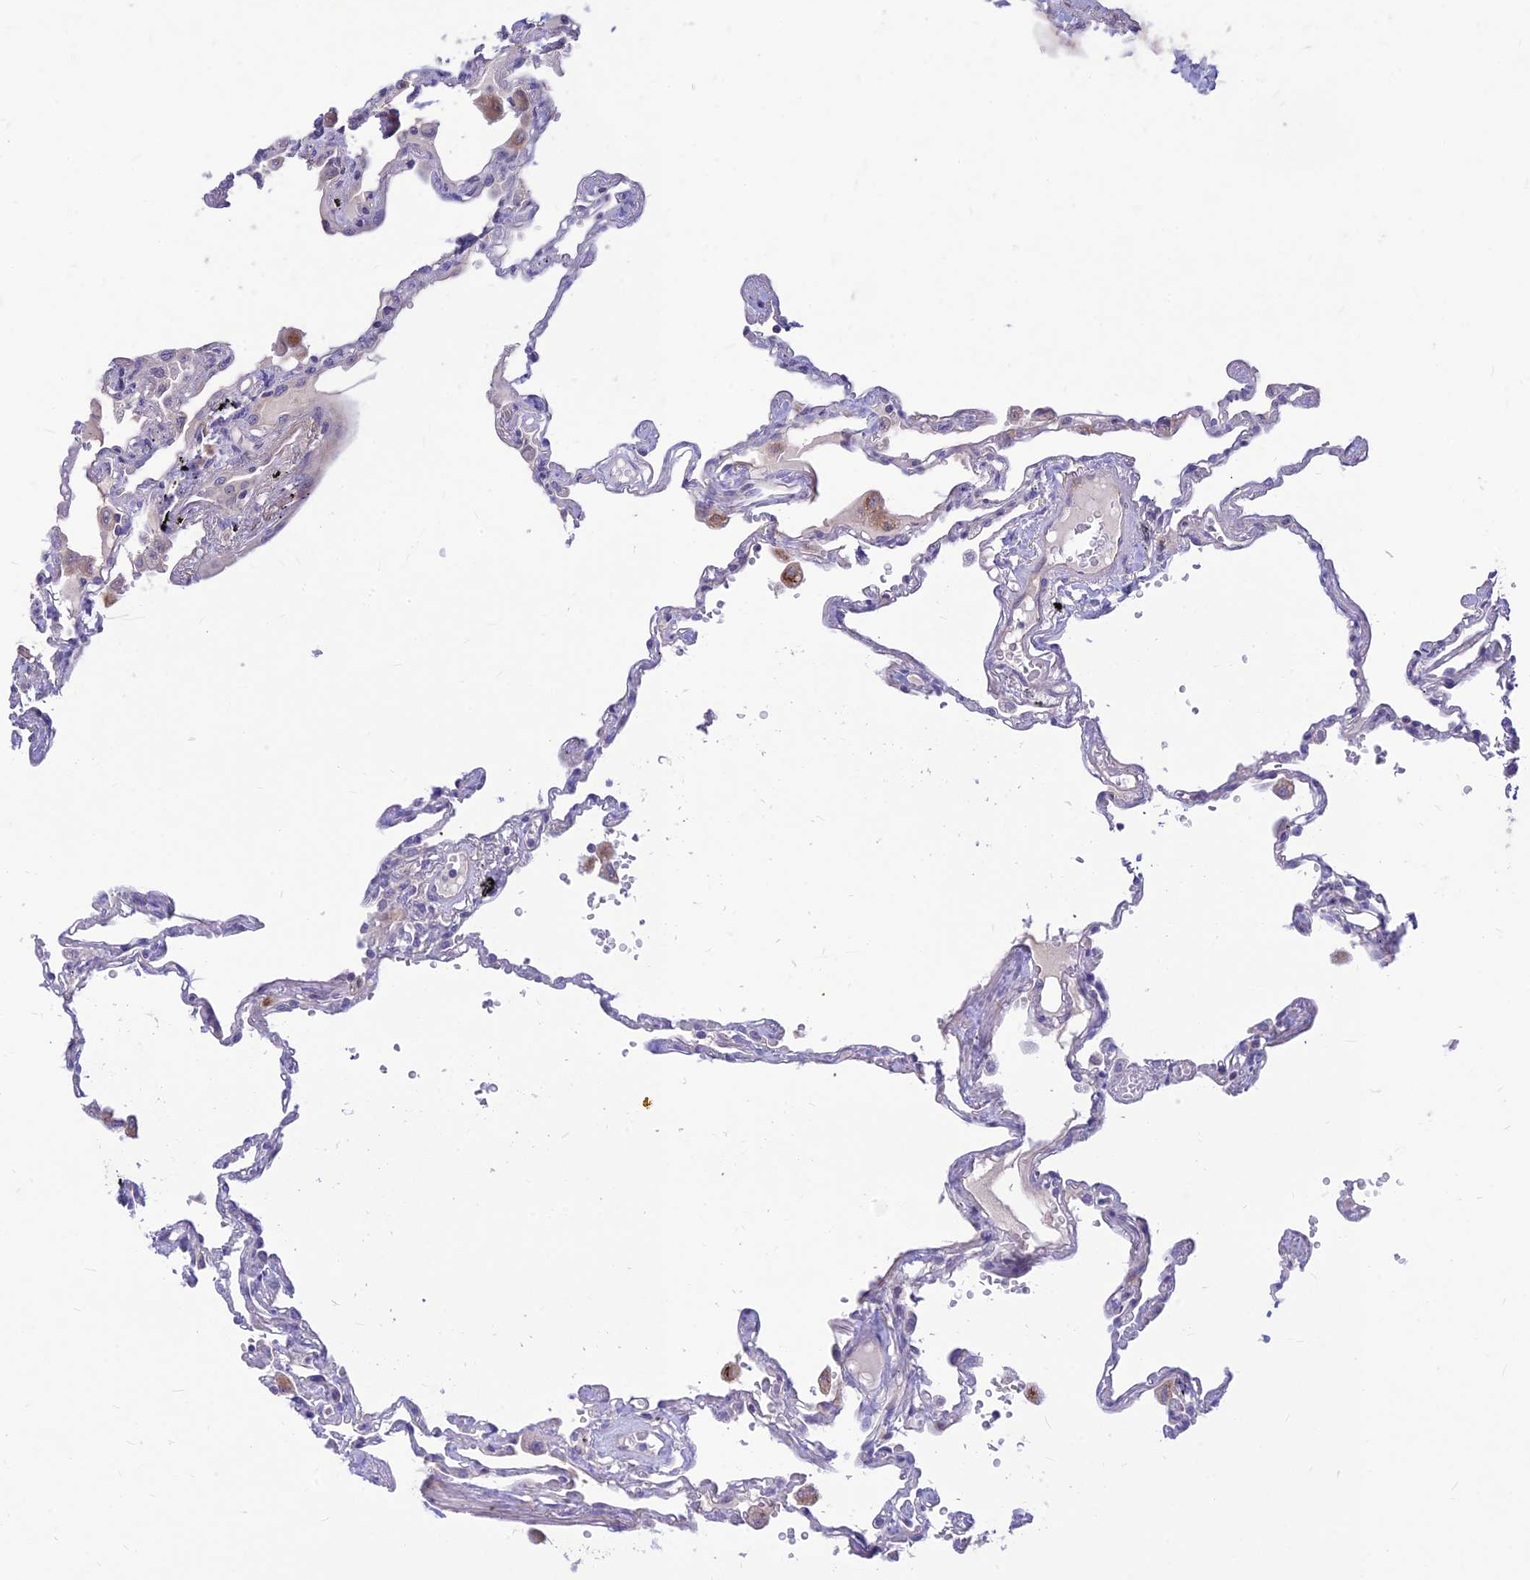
{"staining": {"intensity": "negative", "quantity": "none", "location": "none"}, "tissue": "lung", "cell_type": "Alveolar cells", "image_type": "normal", "snomed": [{"axis": "morphology", "description": "Normal tissue, NOS"}, {"axis": "topography", "description": "Lung"}], "caption": "Immunohistochemical staining of normal lung demonstrates no significant positivity in alveolar cells.", "gene": "ST8SIA5", "patient": {"sex": "female", "age": 67}}